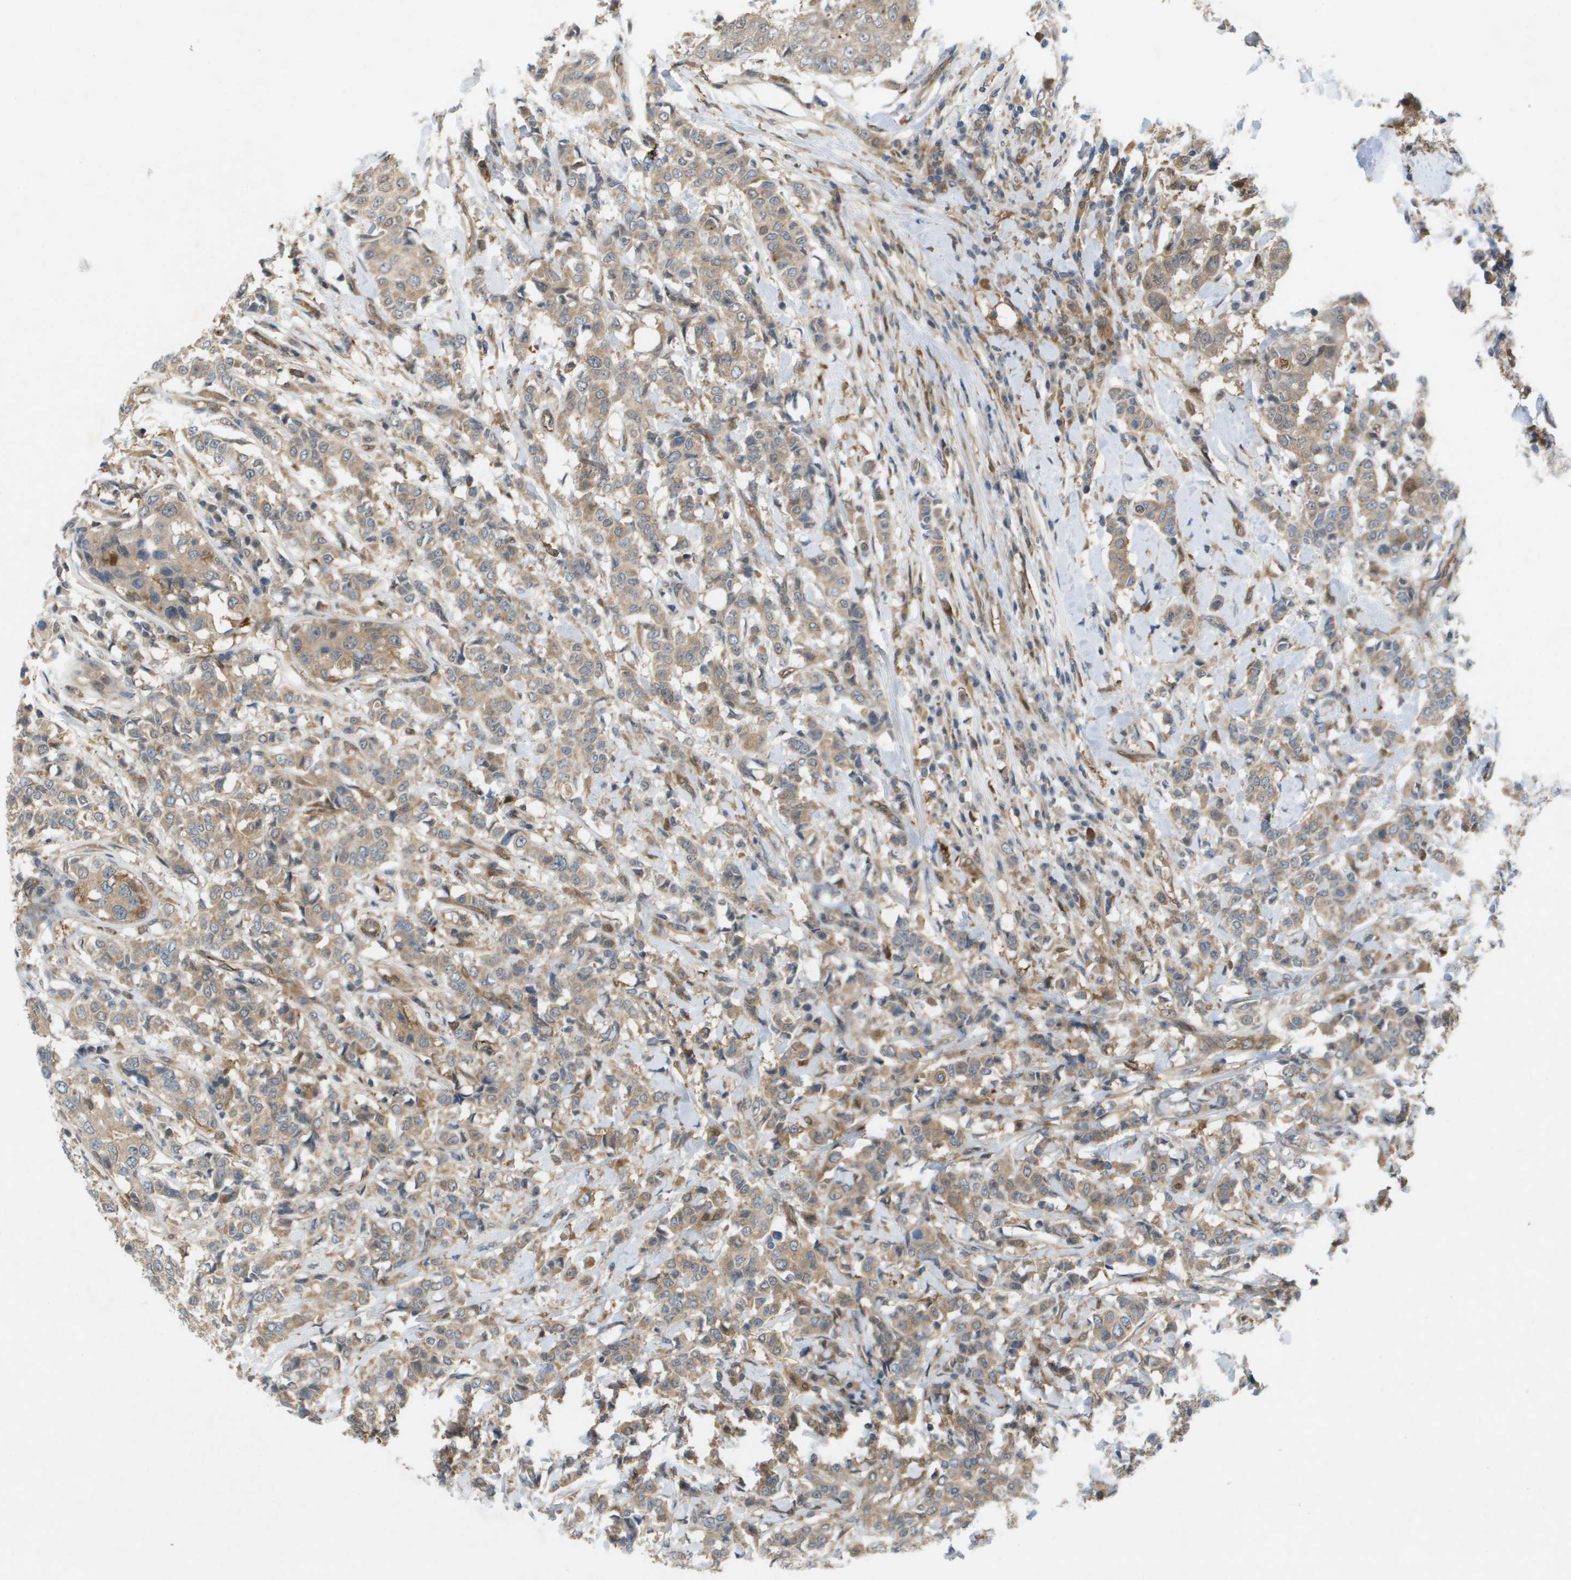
{"staining": {"intensity": "weak", "quantity": ">75%", "location": "cytoplasmic/membranous"}, "tissue": "breast cancer", "cell_type": "Tumor cells", "image_type": "cancer", "snomed": [{"axis": "morphology", "description": "Duct carcinoma"}, {"axis": "topography", "description": "Breast"}], "caption": "The micrograph demonstrates immunohistochemical staining of breast cancer (intraductal carcinoma). There is weak cytoplasmic/membranous staining is appreciated in approximately >75% of tumor cells.", "gene": "PALD1", "patient": {"sex": "female", "age": 27}}